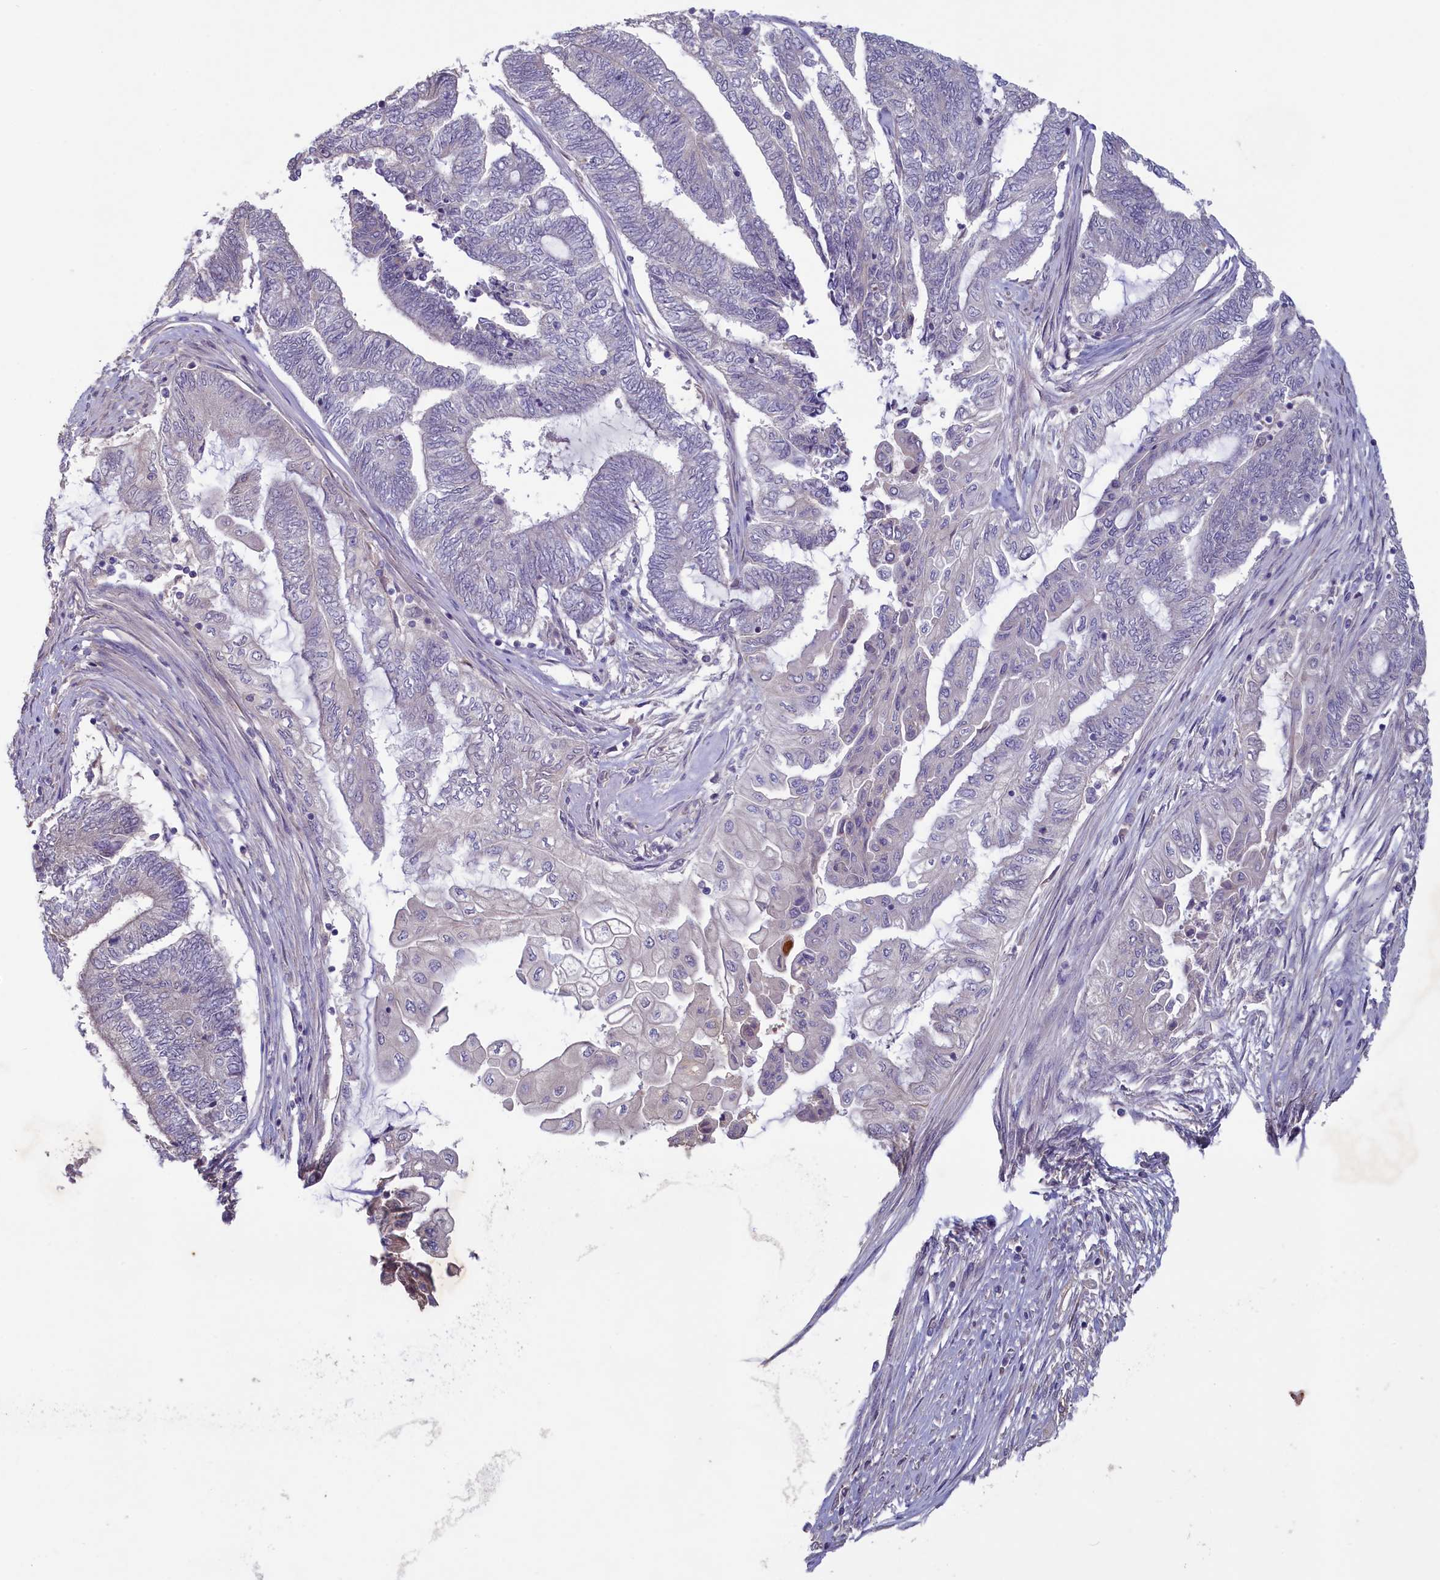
{"staining": {"intensity": "negative", "quantity": "none", "location": "none"}, "tissue": "endometrial cancer", "cell_type": "Tumor cells", "image_type": "cancer", "snomed": [{"axis": "morphology", "description": "Adenocarcinoma, NOS"}, {"axis": "topography", "description": "Uterus"}, {"axis": "topography", "description": "Endometrium"}], "caption": "Protein analysis of endometrial cancer (adenocarcinoma) shows no significant positivity in tumor cells.", "gene": "ATF7IP2", "patient": {"sex": "female", "age": 70}}